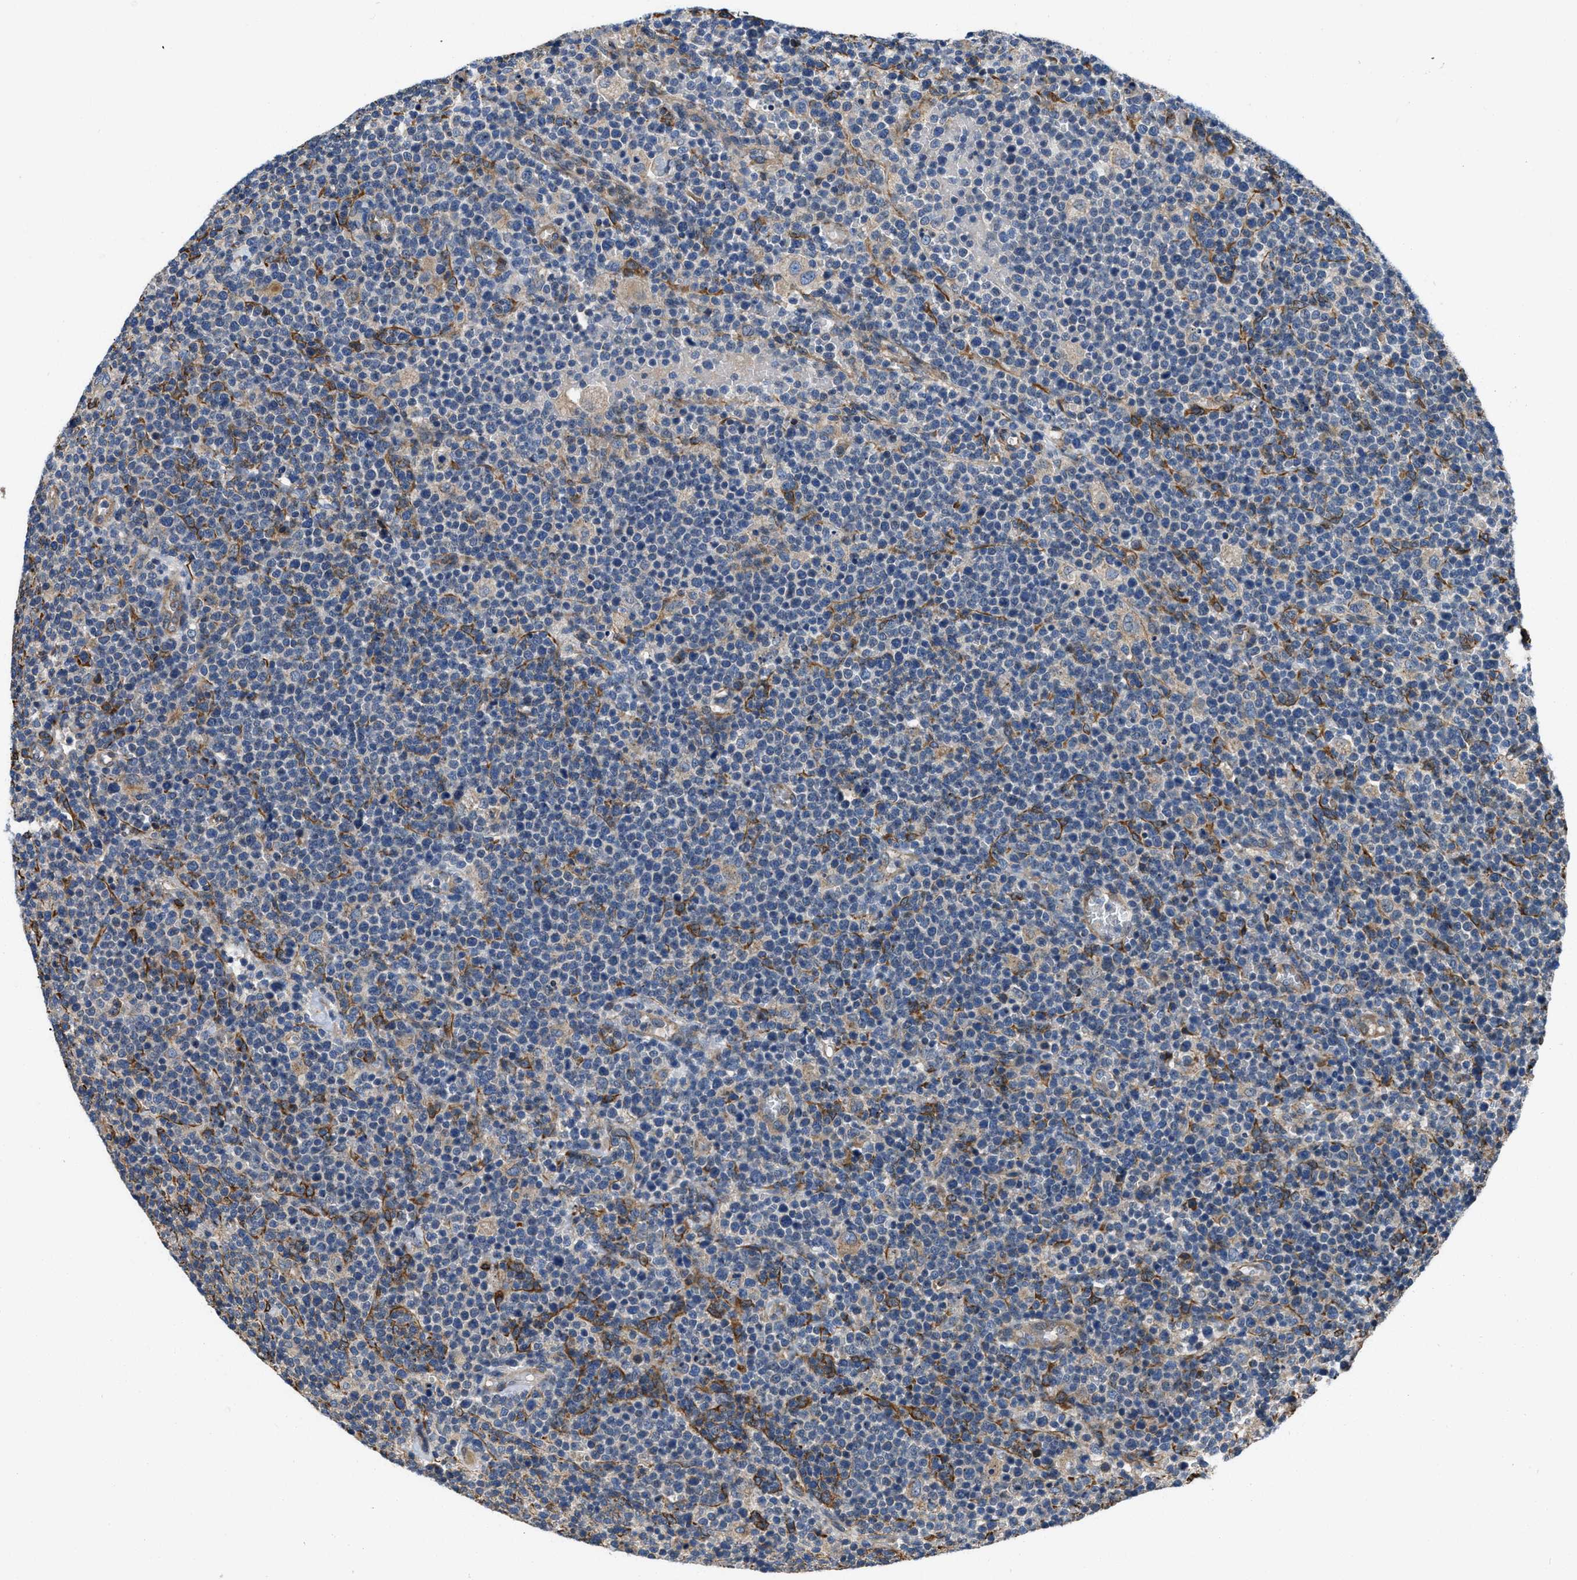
{"staining": {"intensity": "weak", "quantity": "<25%", "location": "cytoplasmic/membranous"}, "tissue": "lymphoma", "cell_type": "Tumor cells", "image_type": "cancer", "snomed": [{"axis": "morphology", "description": "Malignant lymphoma, non-Hodgkin's type, High grade"}, {"axis": "topography", "description": "Lymph node"}], "caption": "Immunohistochemistry of human malignant lymphoma, non-Hodgkin's type (high-grade) displays no expression in tumor cells.", "gene": "ARL6IP5", "patient": {"sex": "male", "age": 61}}